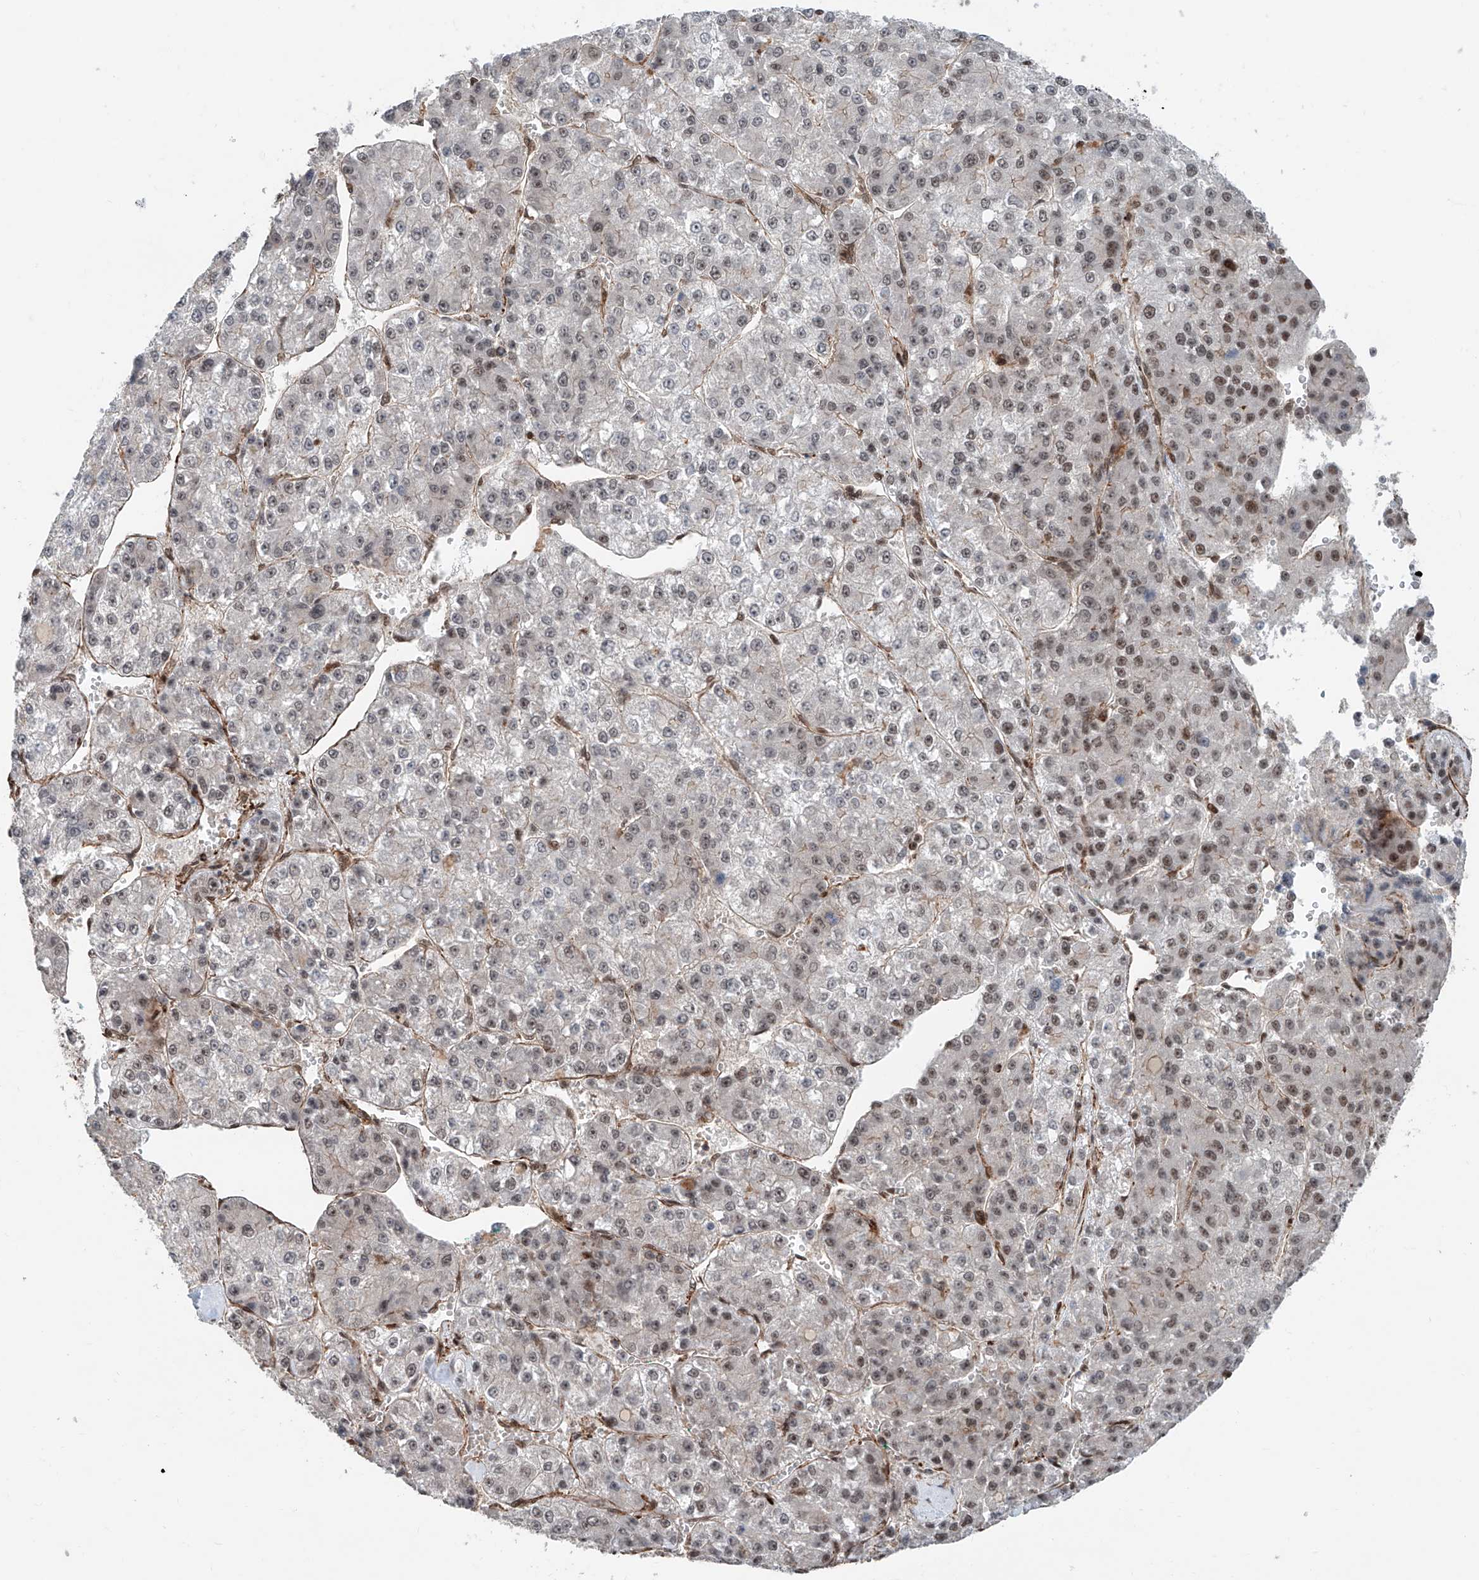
{"staining": {"intensity": "weak", "quantity": "<25%", "location": "nuclear"}, "tissue": "liver cancer", "cell_type": "Tumor cells", "image_type": "cancer", "snomed": [{"axis": "morphology", "description": "Carcinoma, Hepatocellular, NOS"}, {"axis": "topography", "description": "Liver"}], "caption": "Immunohistochemistry (IHC) image of human liver cancer (hepatocellular carcinoma) stained for a protein (brown), which shows no staining in tumor cells.", "gene": "SDE2", "patient": {"sex": "female", "age": 73}}